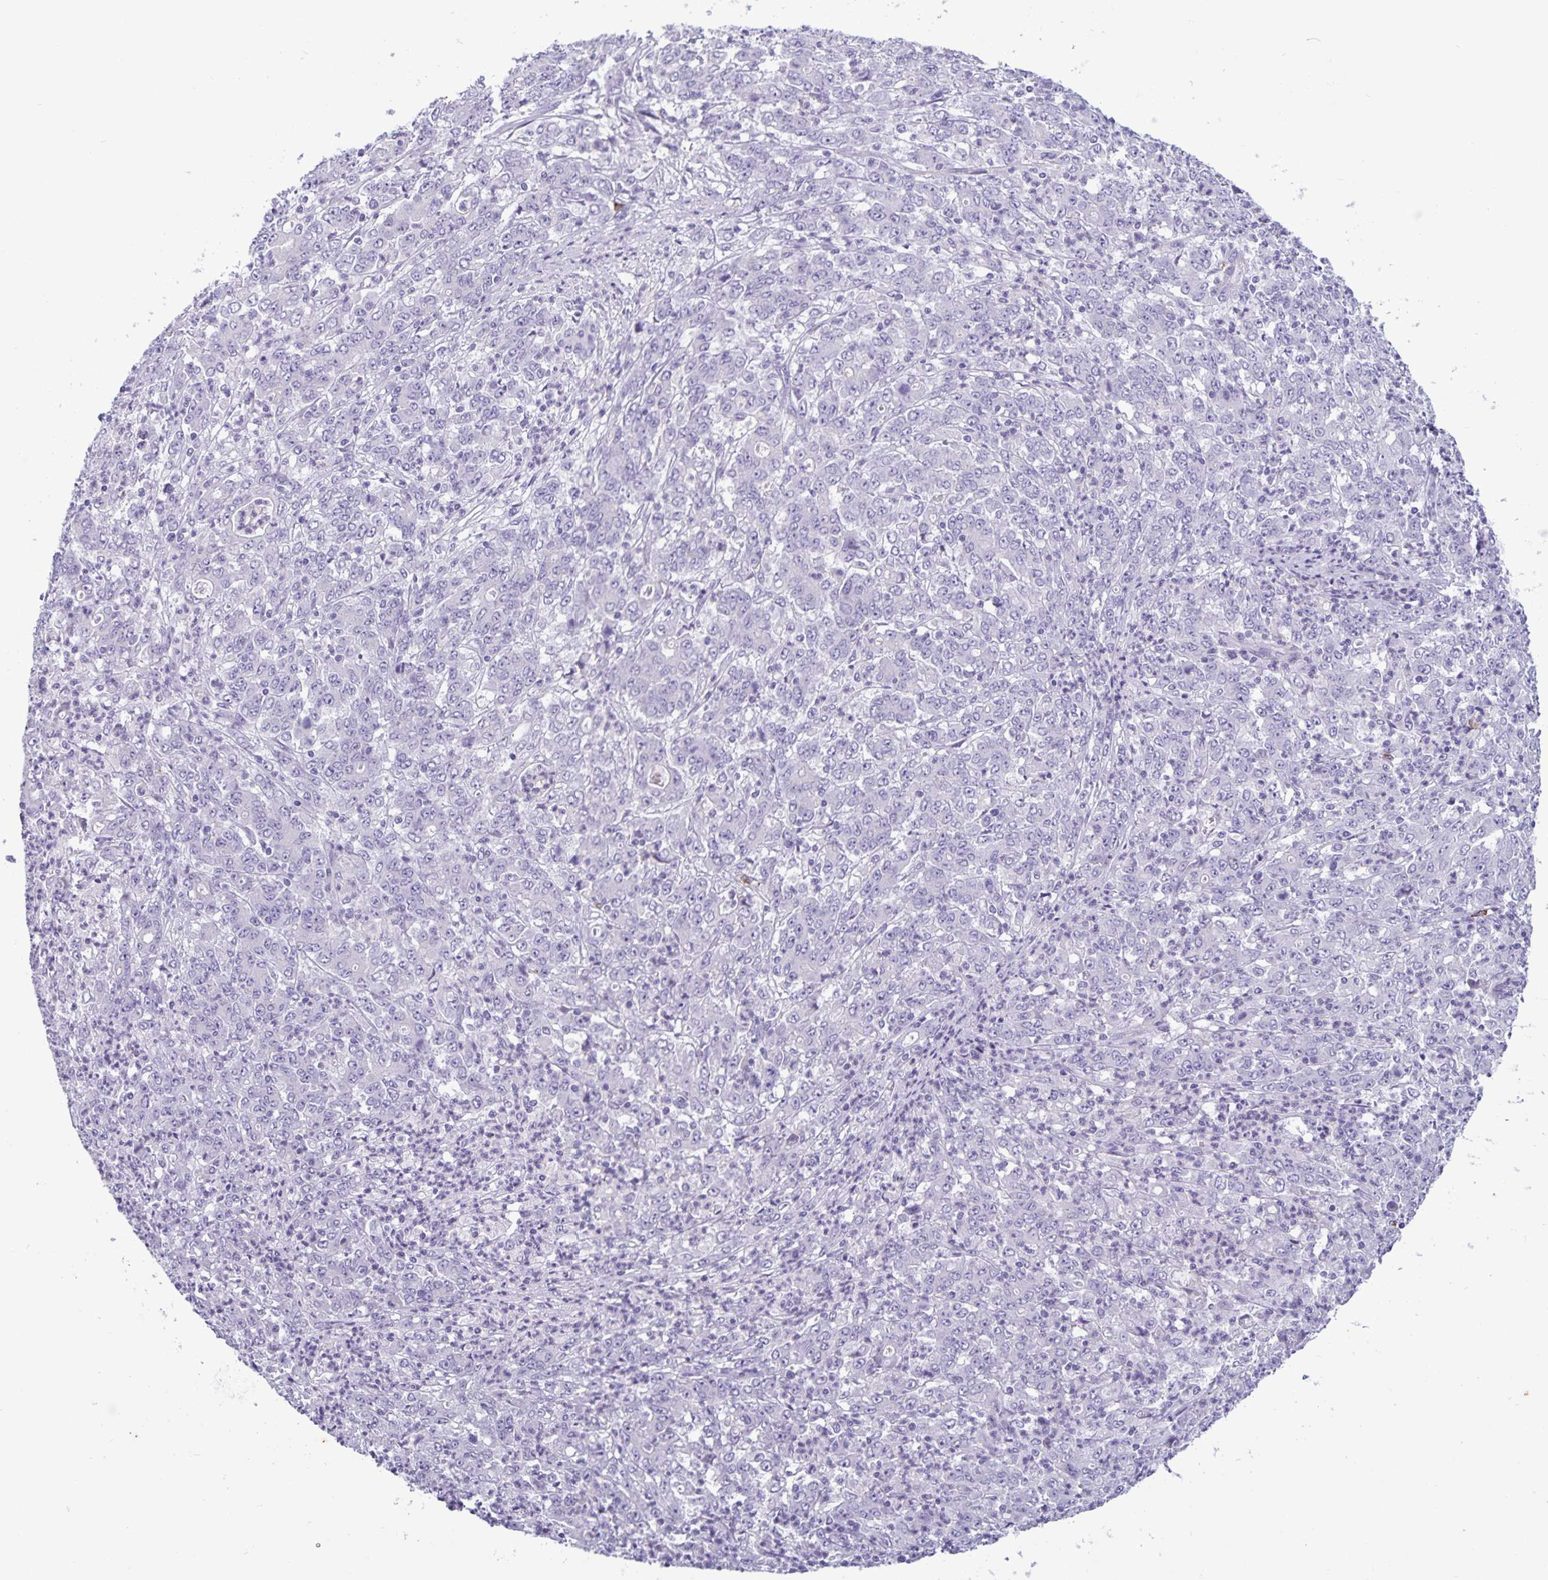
{"staining": {"intensity": "negative", "quantity": "none", "location": "none"}, "tissue": "stomach cancer", "cell_type": "Tumor cells", "image_type": "cancer", "snomed": [{"axis": "morphology", "description": "Adenocarcinoma, NOS"}, {"axis": "topography", "description": "Stomach, lower"}], "caption": "A high-resolution histopathology image shows IHC staining of stomach cancer (adenocarcinoma), which shows no significant expression in tumor cells.", "gene": "IBTK", "patient": {"sex": "female", "age": 71}}